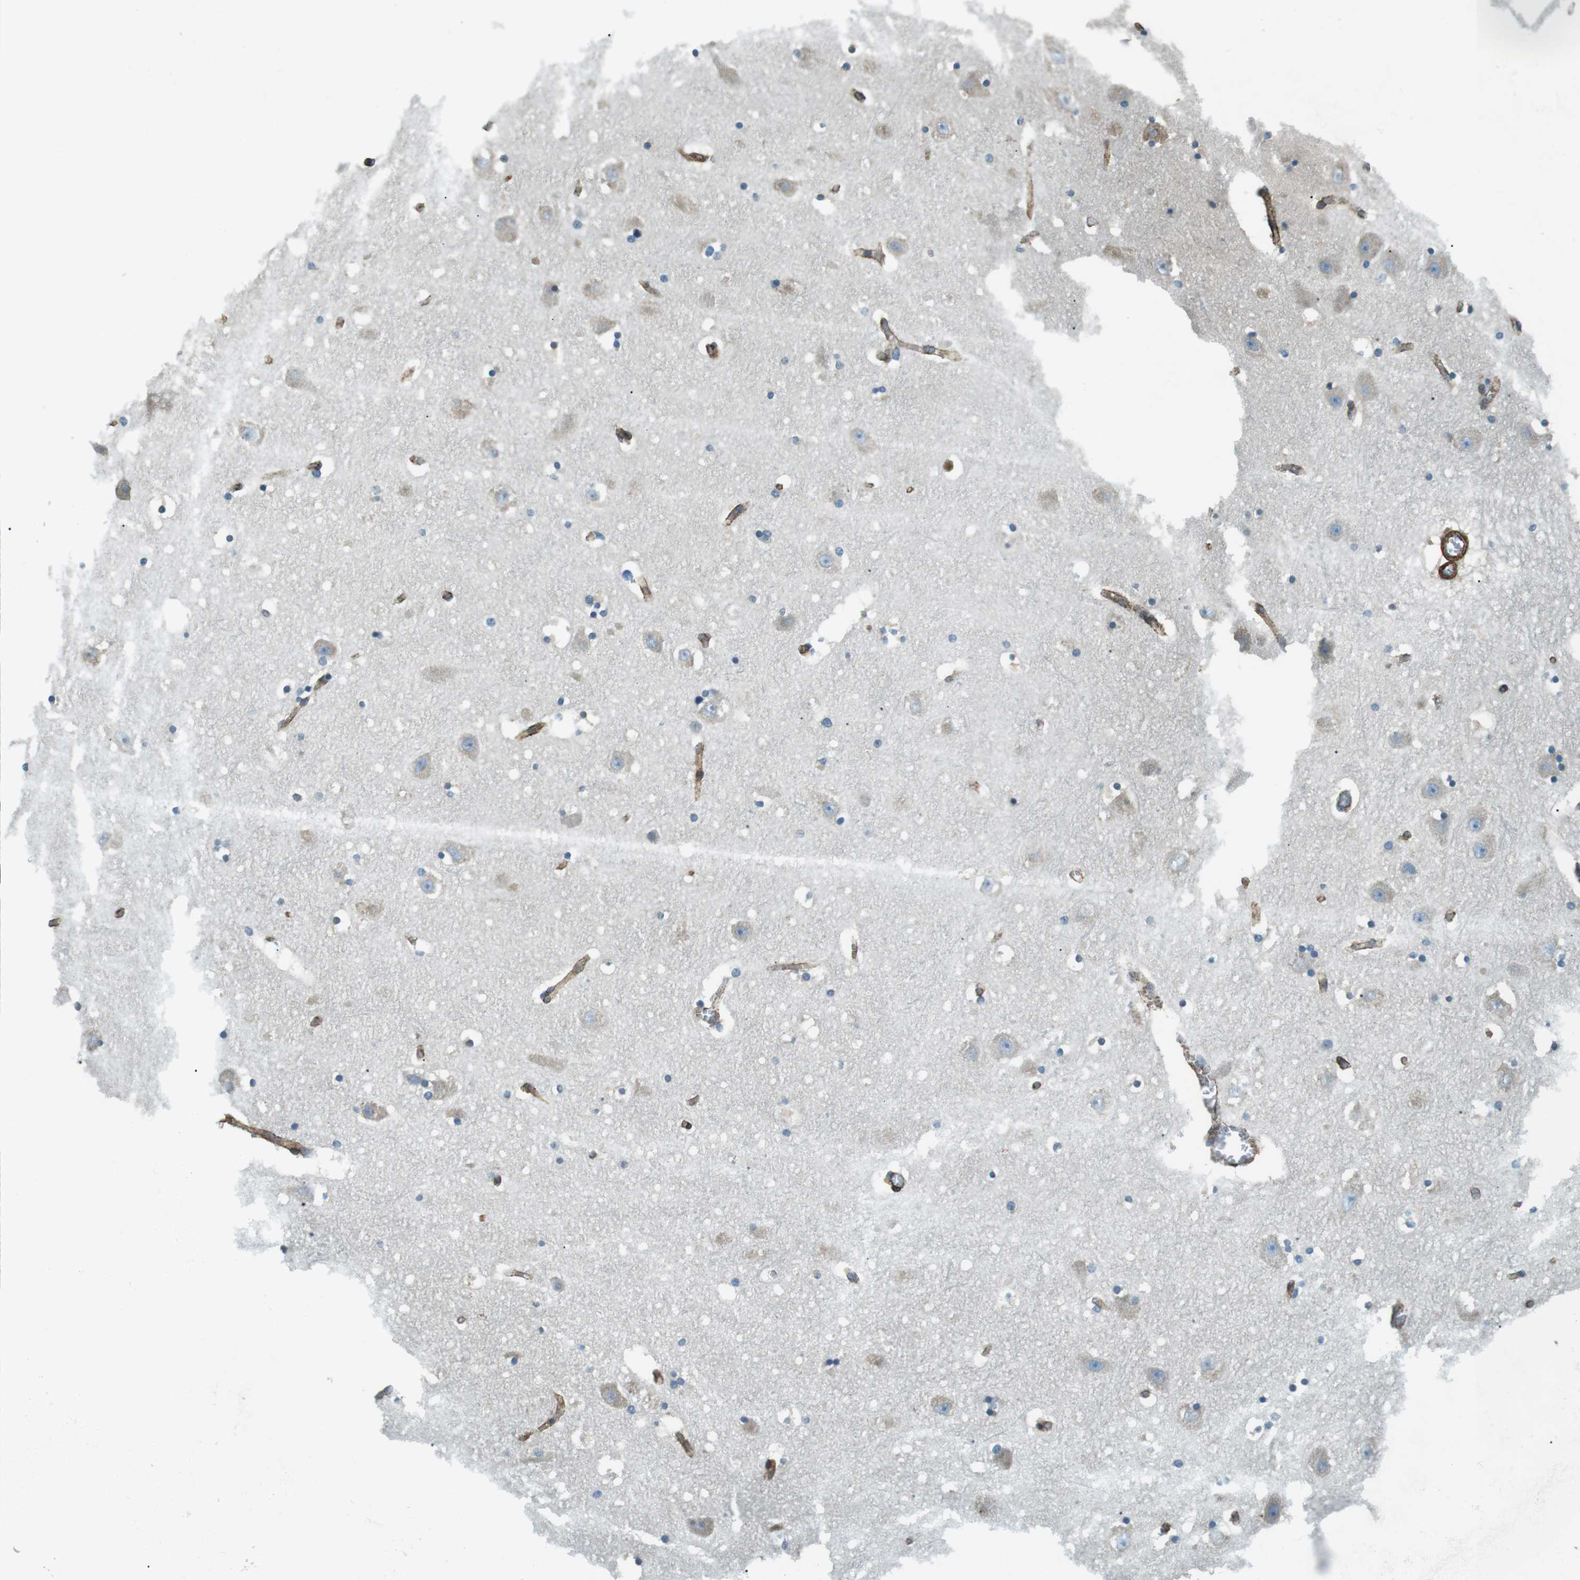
{"staining": {"intensity": "moderate", "quantity": "<25%", "location": "cytoplasmic/membranous"}, "tissue": "hippocampus", "cell_type": "Glial cells", "image_type": "normal", "snomed": [{"axis": "morphology", "description": "Normal tissue, NOS"}, {"axis": "topography", "description": "Hippocampus"}], "caption": "This image shows immunohistochemistry (IHC) staining of benign hippocampus, with low moderate cytoplasmic/membranous positivity in about <25% of glial cells.", "gene": "ODR4", "patient": {"sex": "male", "age": 45}}